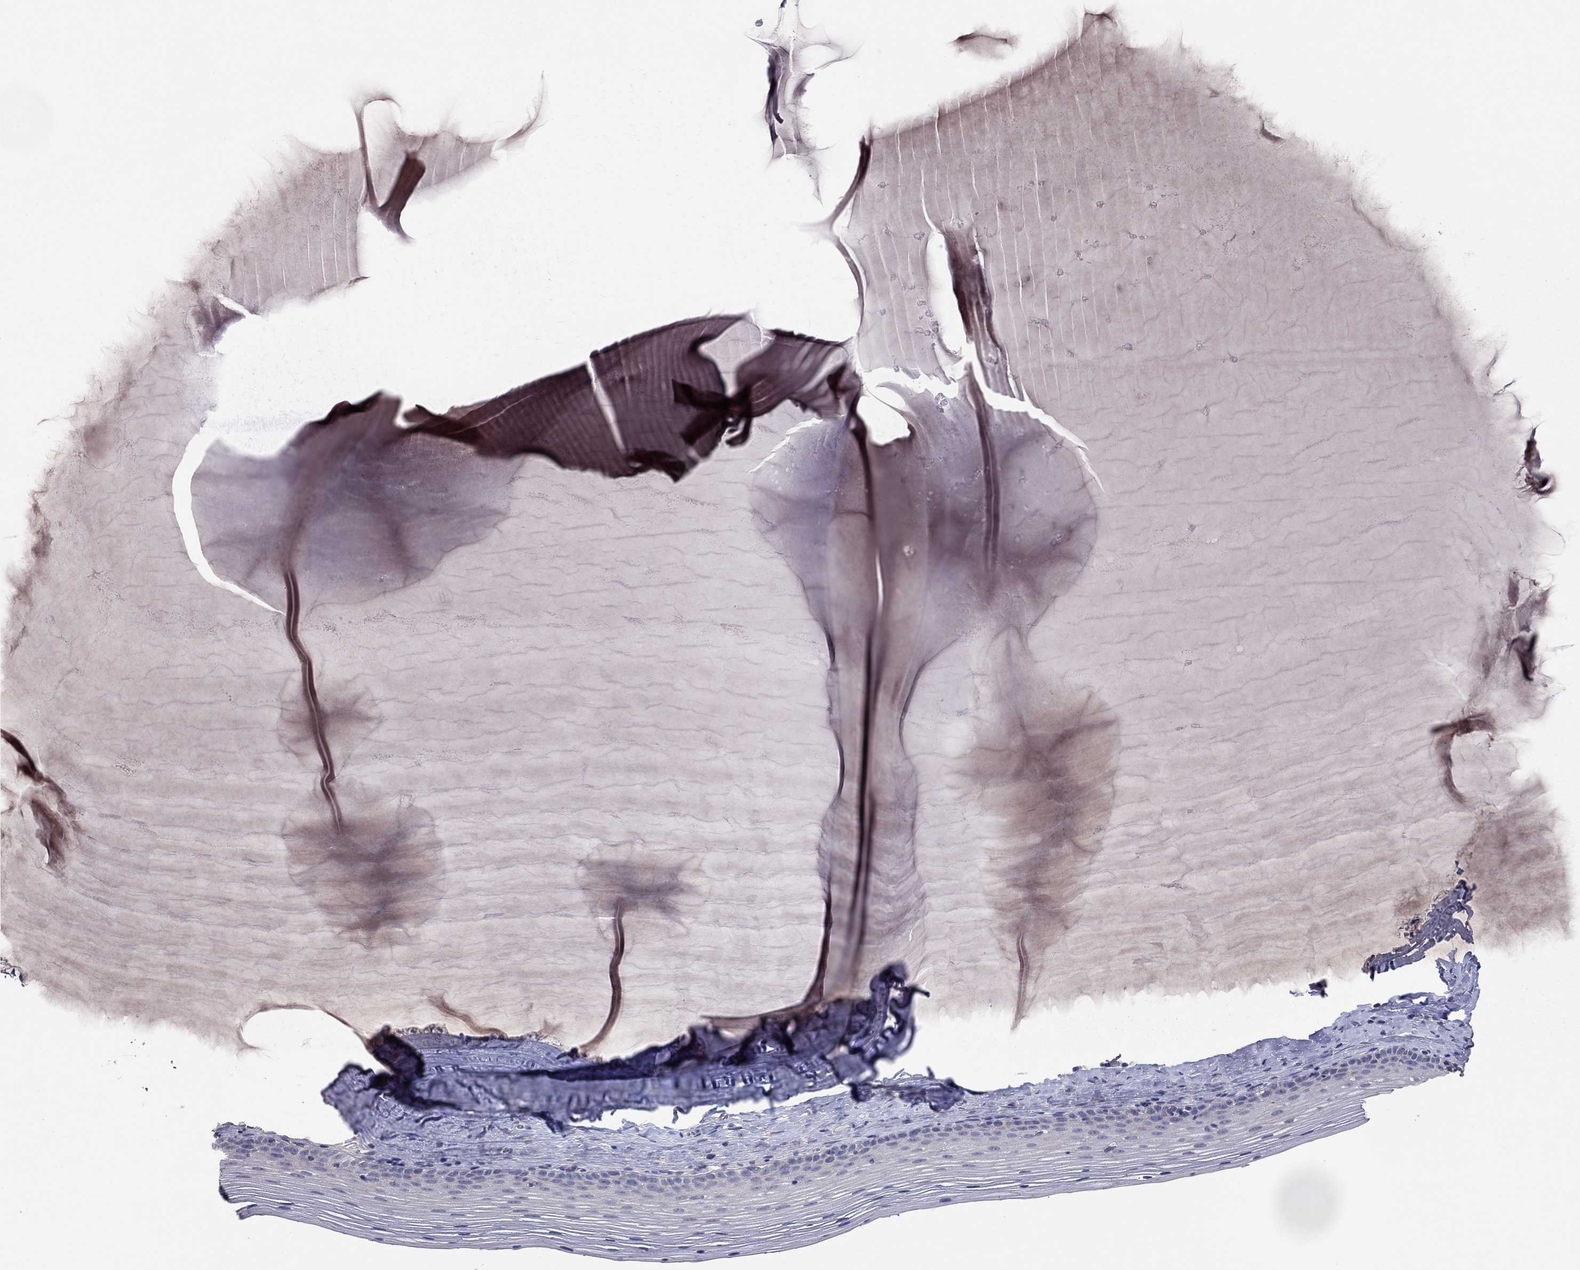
{"staining": {"intensity": "negative", "quantity": "none", "location": "none"}, "tissue": "cervix", "cell_type": "Glandular cells", "image_type": "normal", "snomed": [{"axis": "morphology", "description": "Normal tissue, NOS"}, {"axis": "topography", "description": "Cervix"}], "caption": "High power microscopy image of an immunohistochemistry (IHC) photomicrograph of normal cervix, revealing no significant staining in glandular cells.", "gene": "KCNB1", "patient": {"sex": "female", "age": 40}}